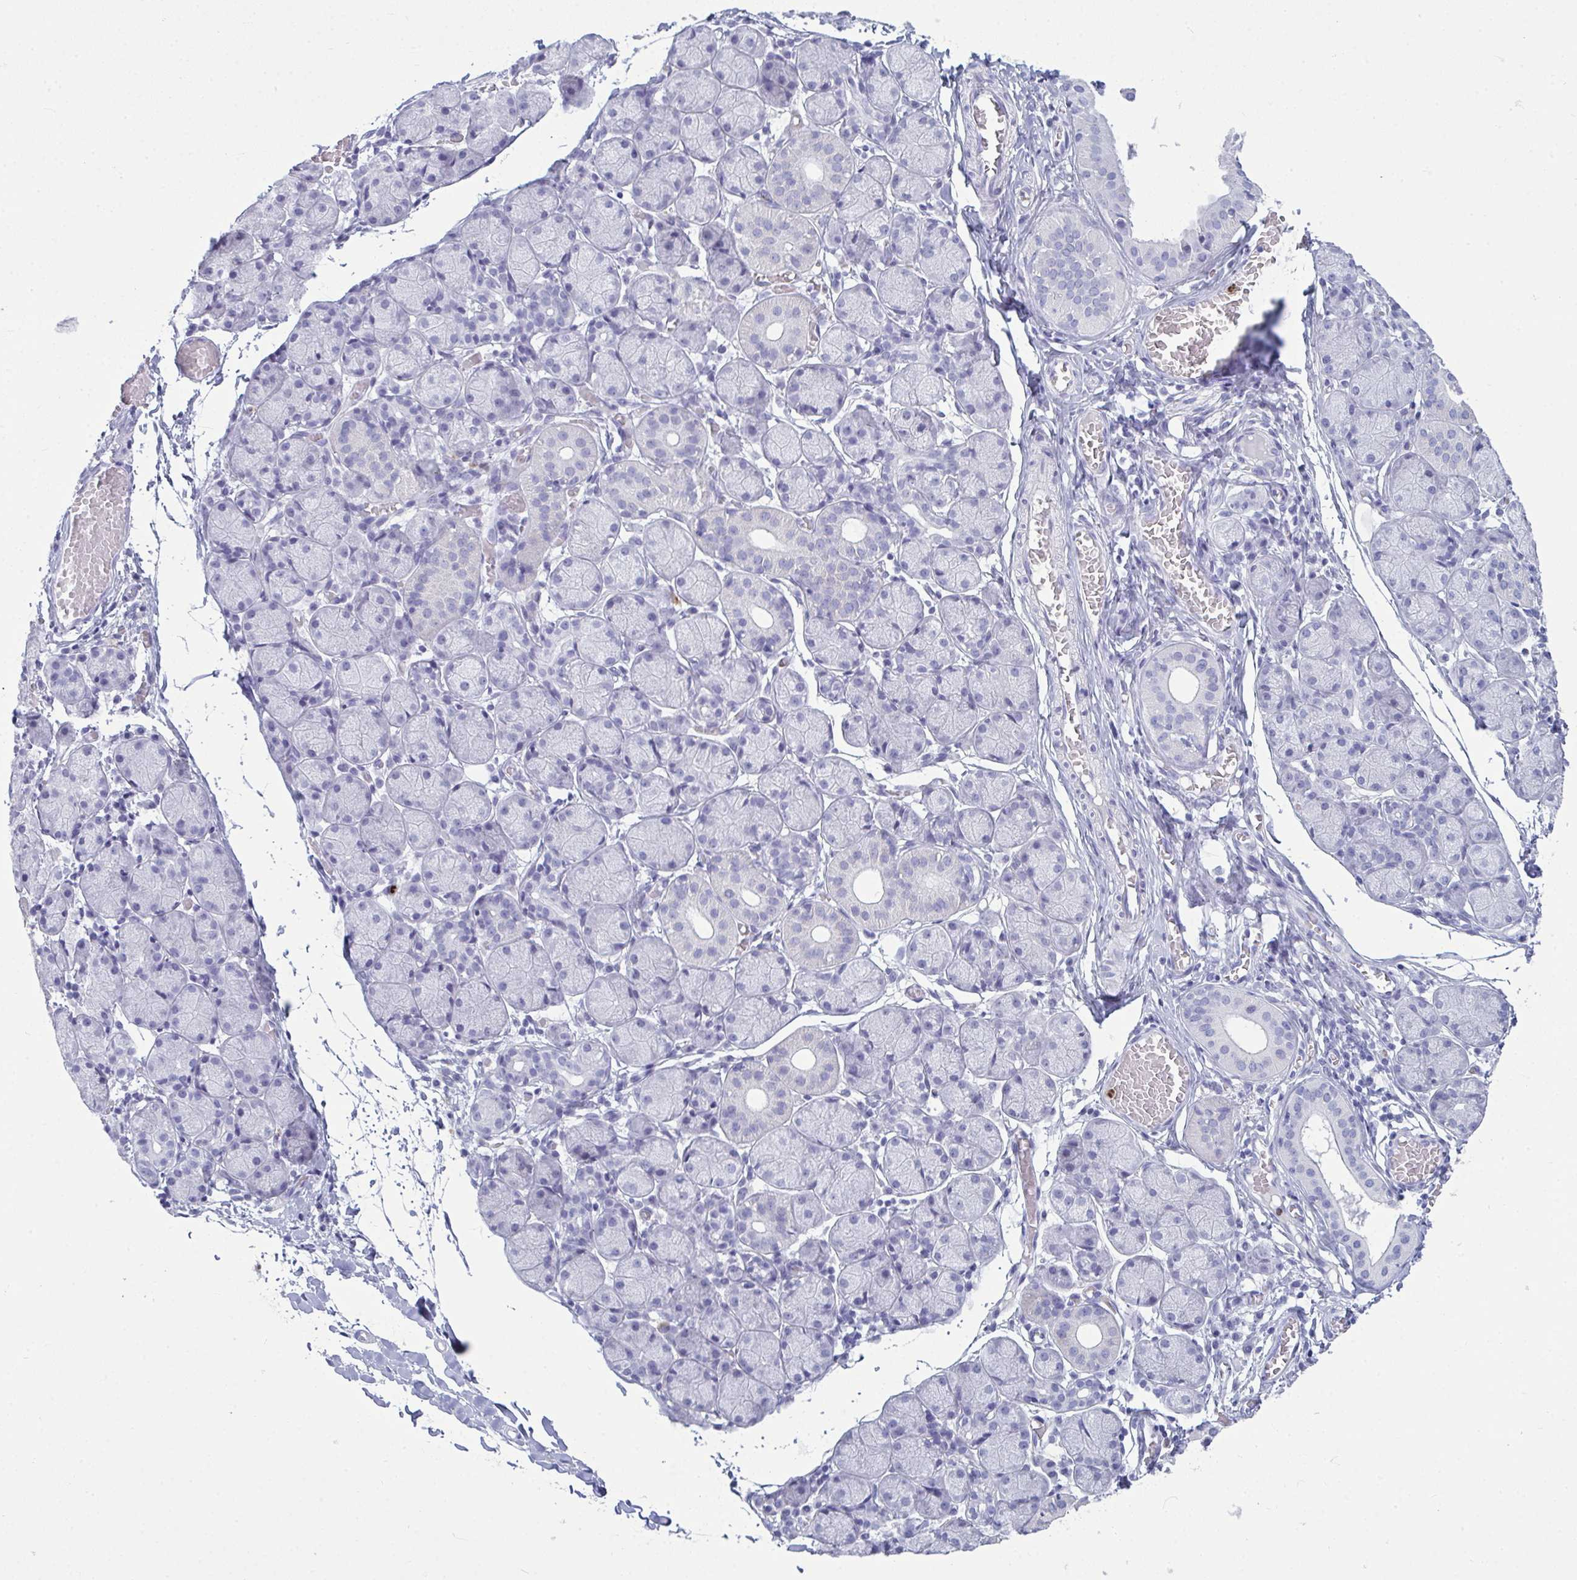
{"staining": {"intensity": "negative", "quantity": "none", "location": "none"}, "tissue": "salivary gland", "cell_type": "Glandular cells", "image_type": "normal", "snomed": [{"axis": "morphology", "description": "Normal tissue, NOS"}, {"axis": "topography", "description": "Salivary gland"}], "caption": "Photomicrograph shows no significant protein expression in glandular cells of unremarkable salivary gland. The staining was performed using DAB (3,3'-diaminobenzidine) to visualize the protein expression in brown, while the nuclei were stained in blue with hematoxylin (Magnification: 20x).", "gene": "SERPINB10", "patient": {"sex": "female", "age": 24}}